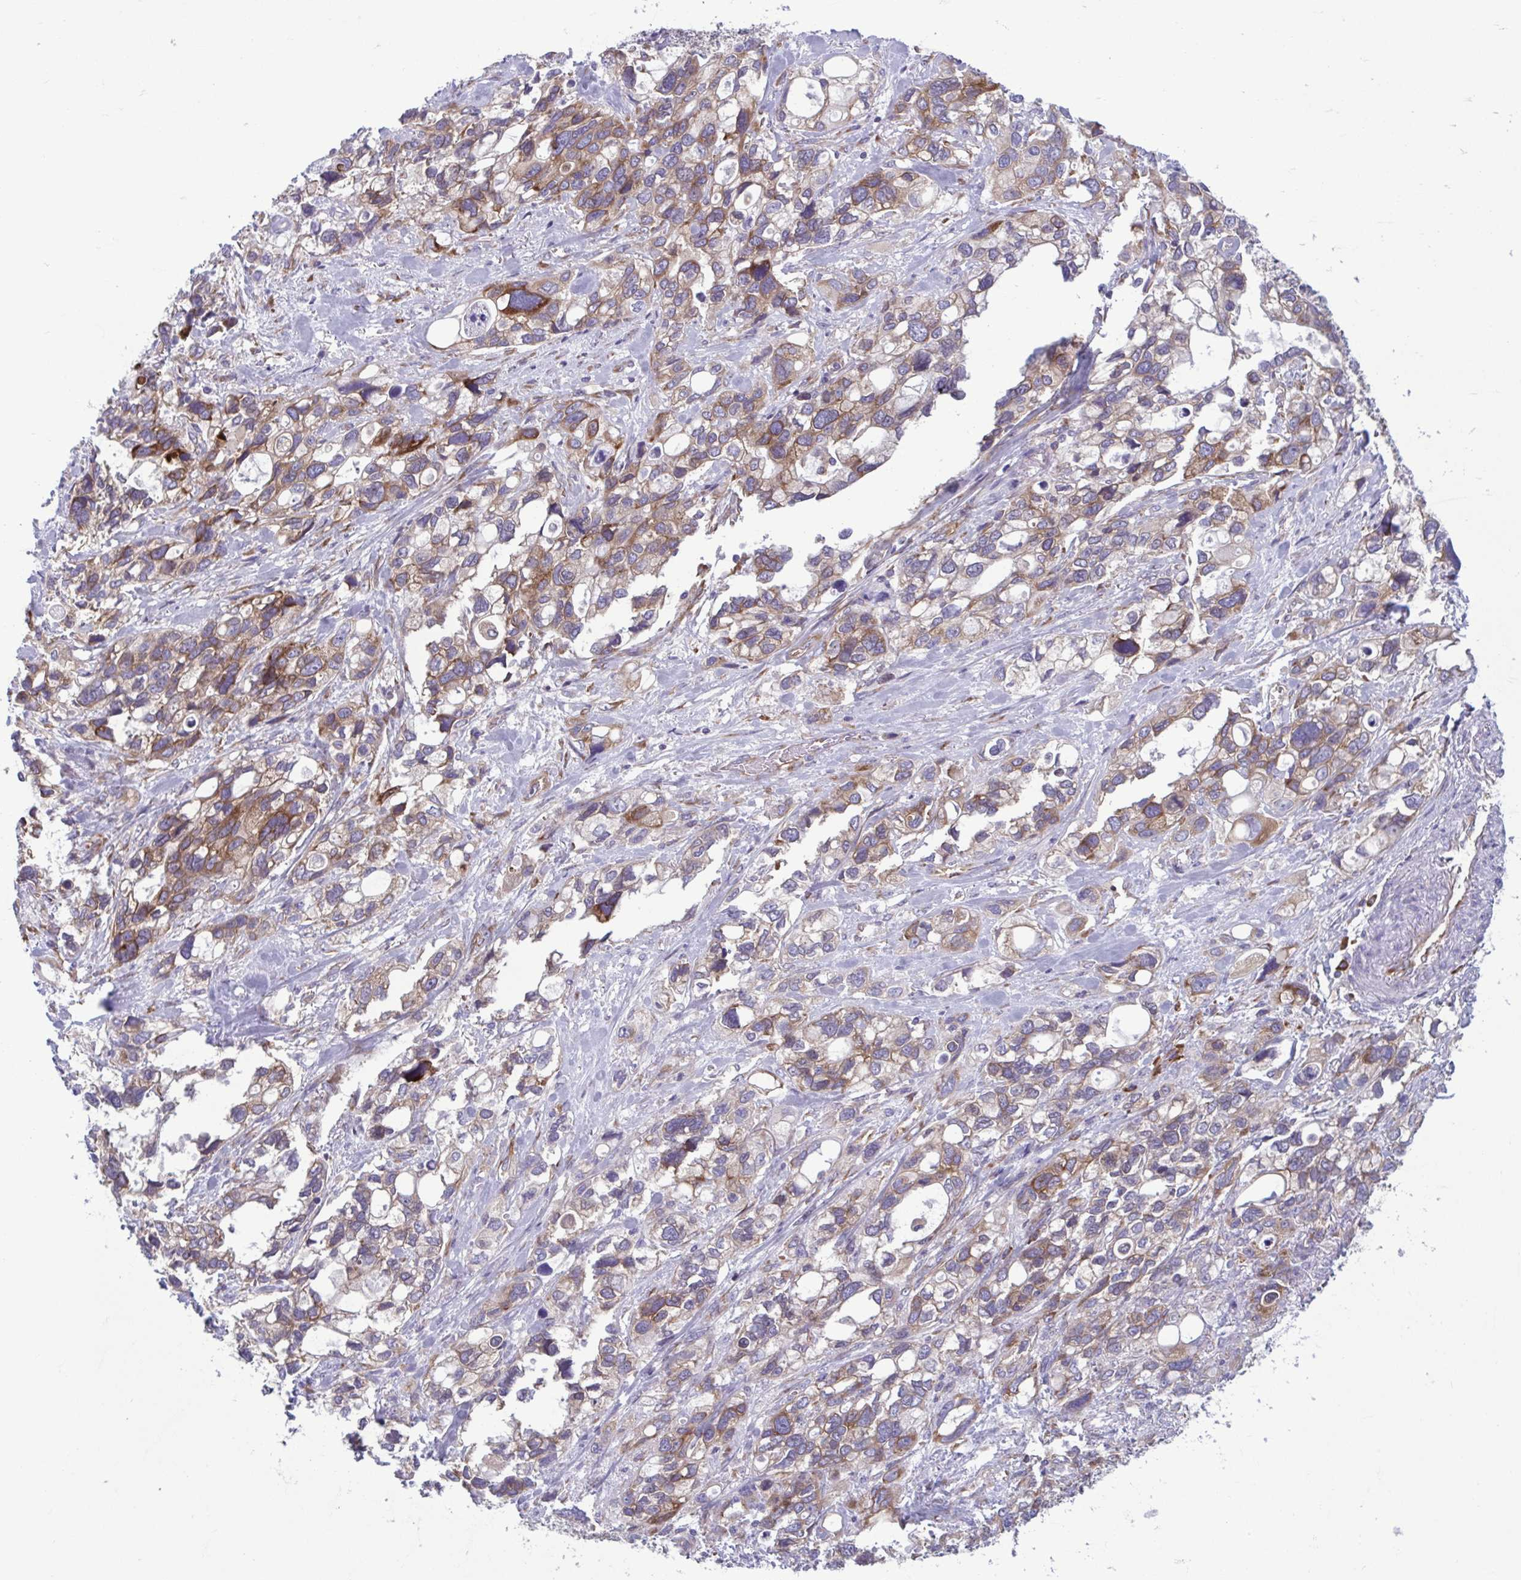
{"staining": {"intensity": "moderate", "quantity": "25%-75%", "location": "cytoplasmic/membranous"}, "tissue": "stomach cancer", "cell_type": "Tumor cells", "image_type": "cancer", "snomed": [{"axis": "morphology", "description": "Adenocarcinoma, NOS"}, {"axis": "topography", "description": "Stomach, upper"}], "caption": "A brown stain highlights moderate cytoplasmic/membranous positivity of a protein in stomach adenocarcinoma tumor cells. (Brightfield microscopy of DAB IHC at high magnification).", "gene": "RPS16", "patient": {"sex": "female", "age": 81}}